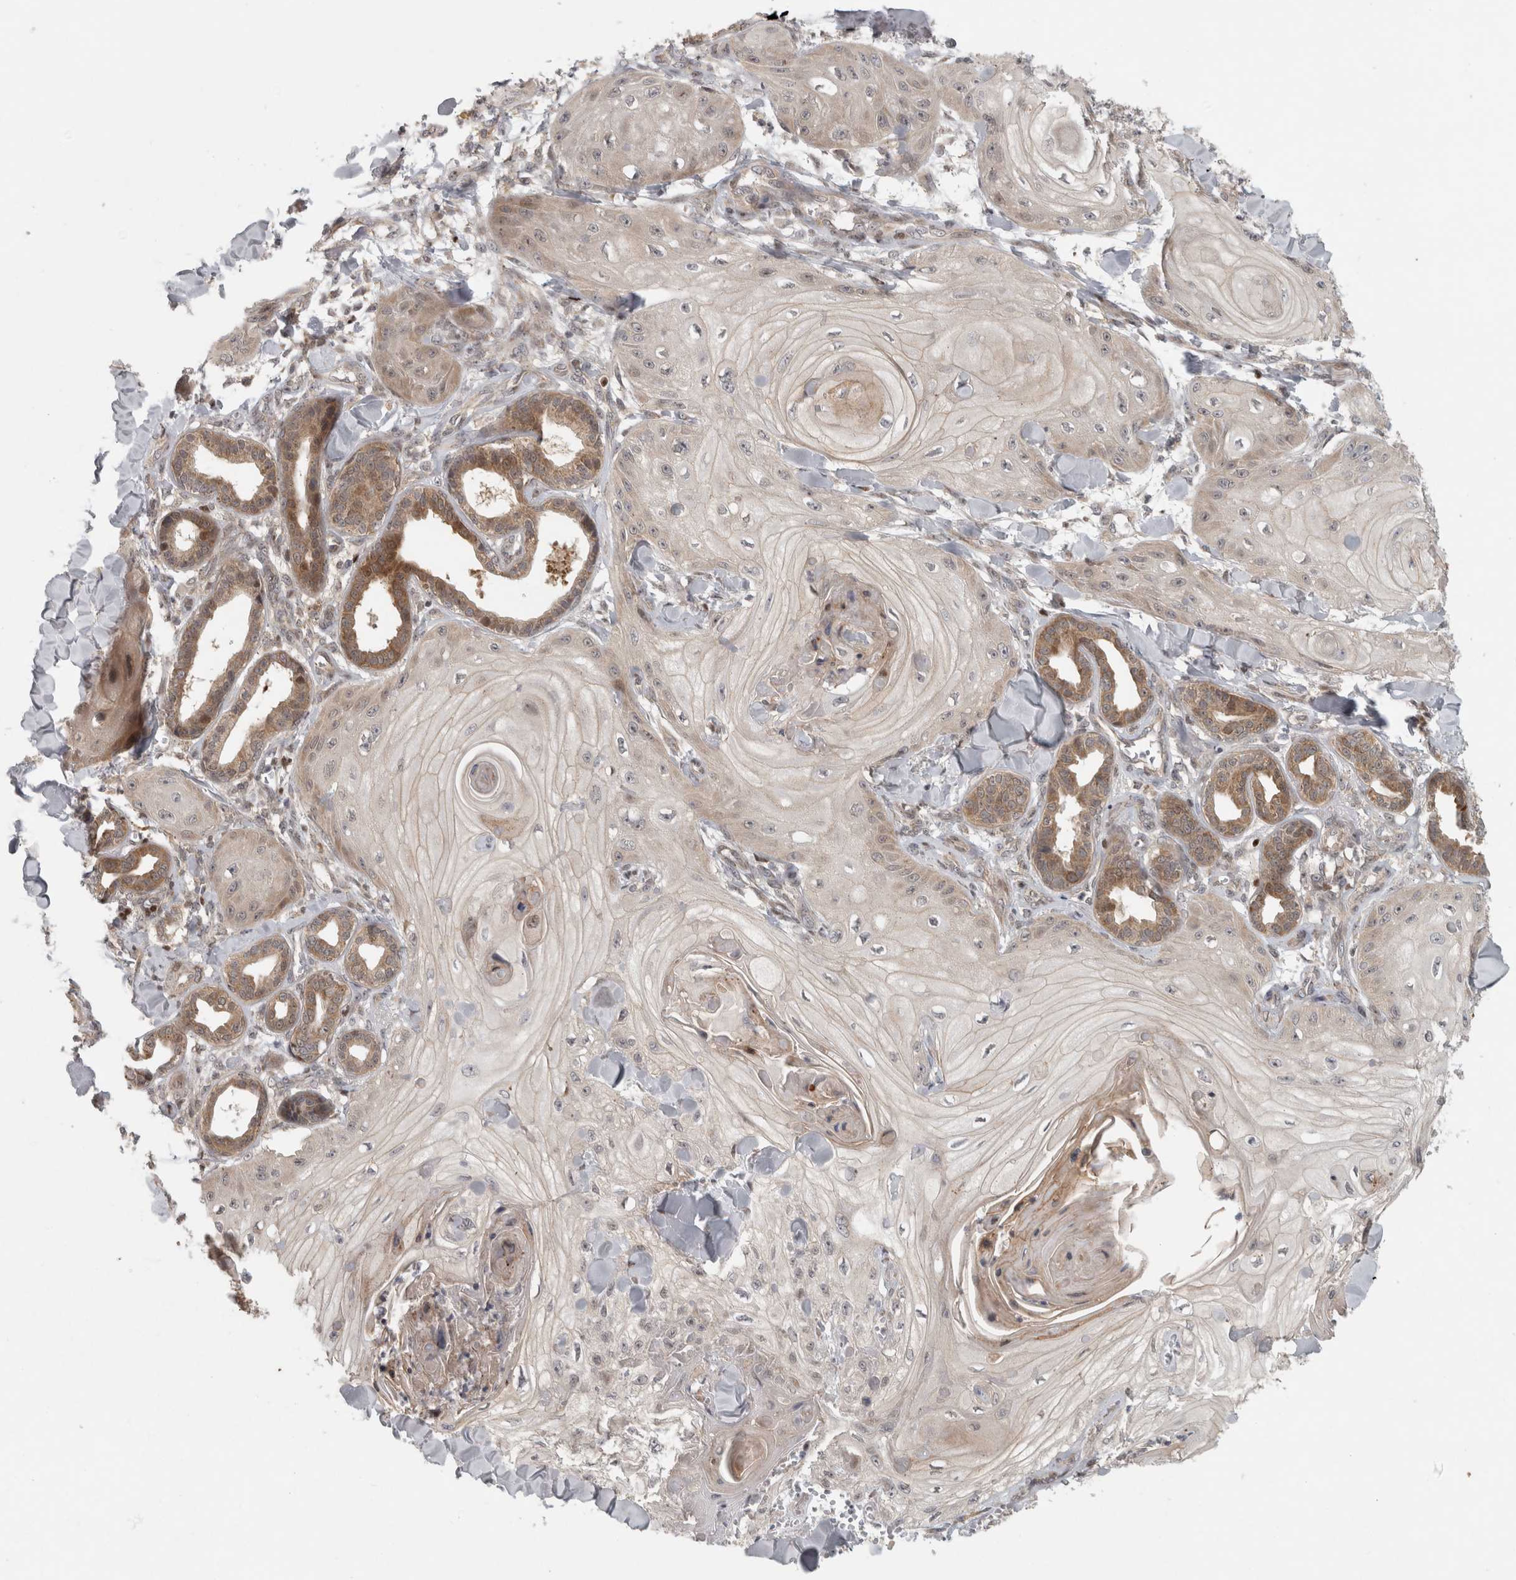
{"staining": {"intensity": "negative", "quantity": "none", "location": "none"}, "tissue": "skin cancer", "cell_type": "Tumor cells", "image_type": "cancer", "snomed": [{"axis": "morphology", "description": "Squamous cell carcinoma, NOS"}, {"axis": "topography", "description": "Skin"}], "caption": "A micrograph of human skin cancer is negative for staining in tumor cells. Nuclei are stained in blue.", "gene": "KDM8", "patient": {"sex": "male", "age": 74}}